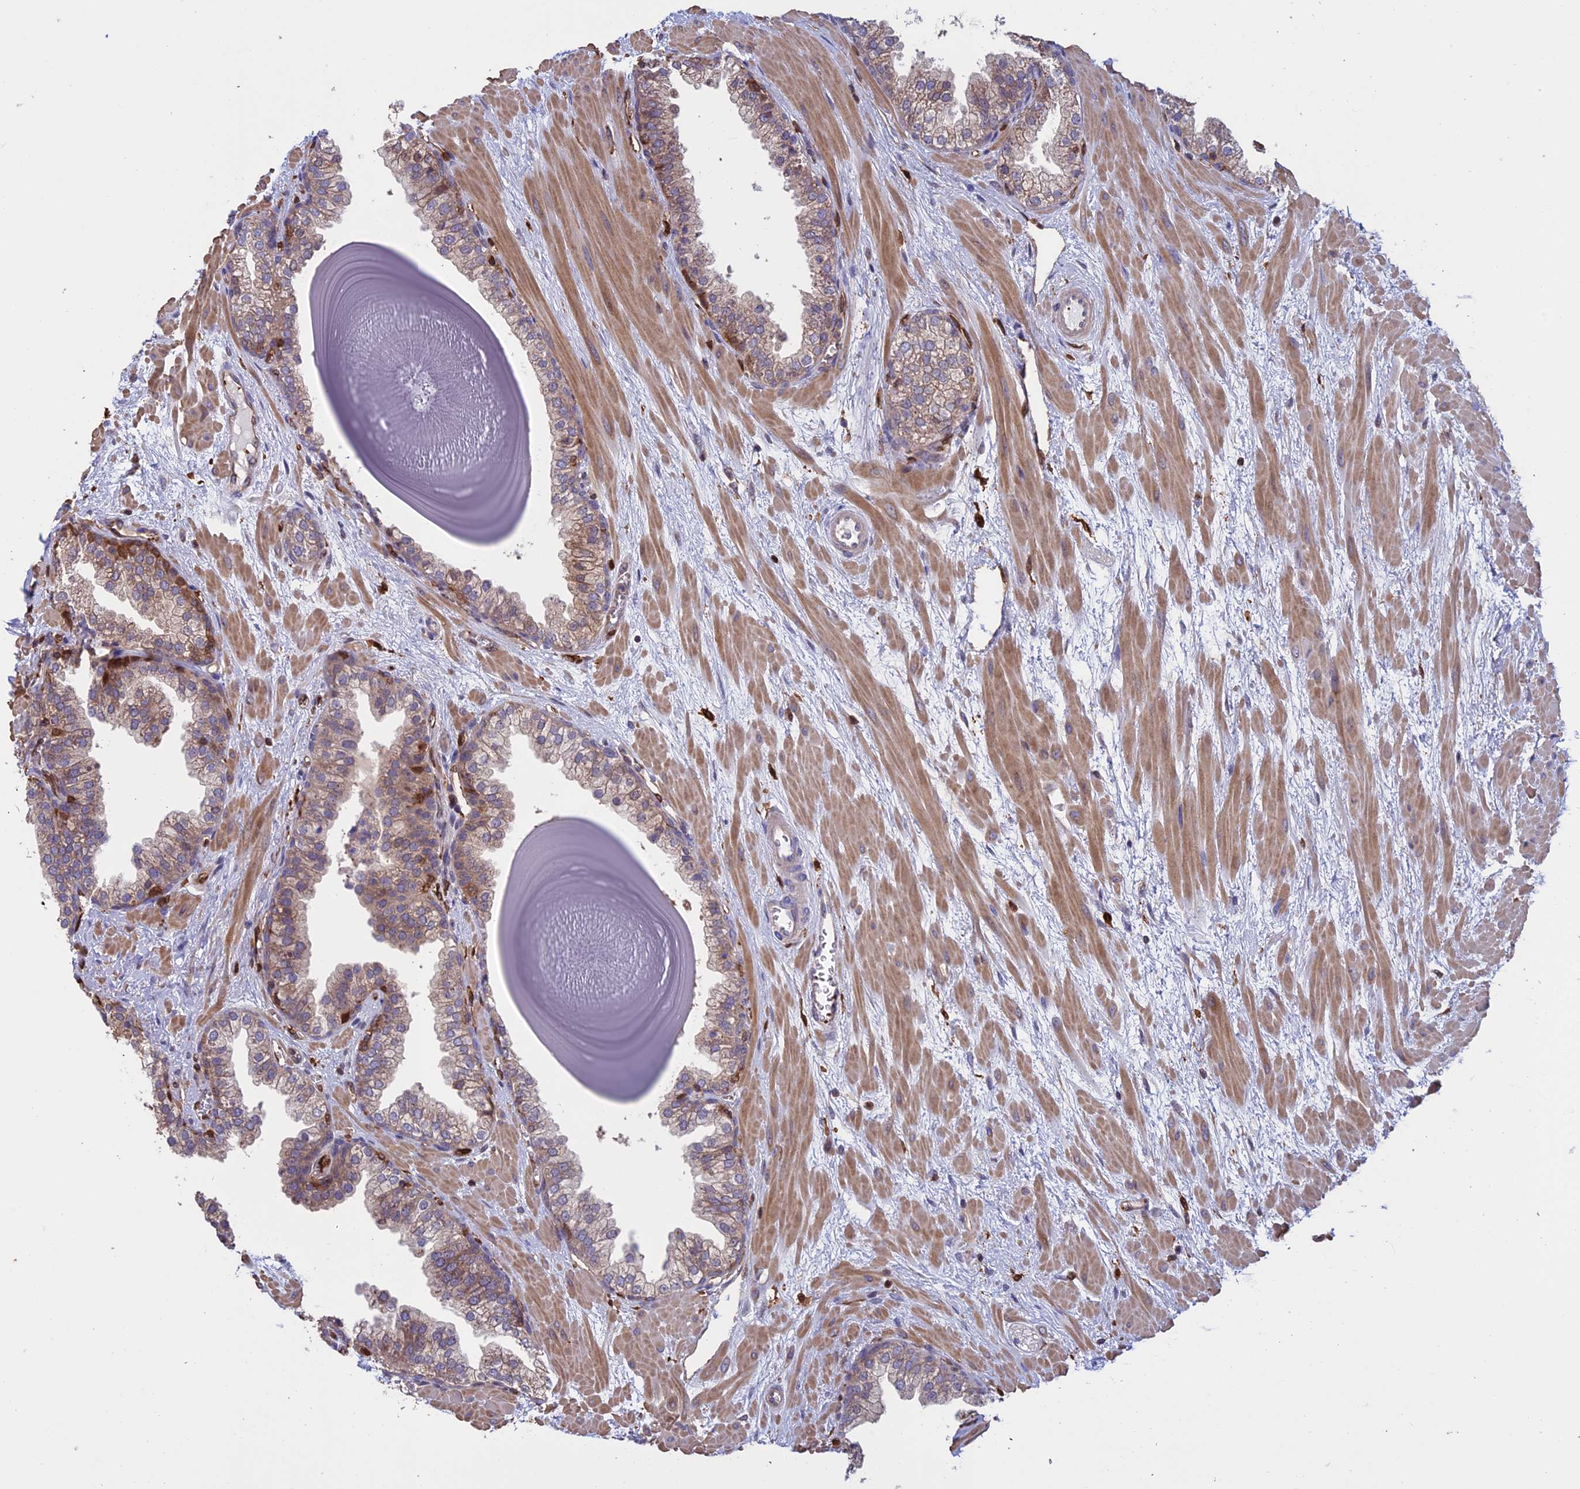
{"staining": {"intensity": "weak", "quantity": "25%-75%", "location": "cytoplasmic/membranous"}, "tissue": "prostate", "cell_type": "Glandular cells", "image_type": "normal", "snomed": [{"axis": "morphology", "description": "Normal tissue, NOS"}, {"axis": "topography", "description": "Prostate"}], "caption": "Human prostate stained for a protein (brown) shows weak cytoplasmic/membranous positive expression in approximately 25%-75% of glandular cells.", "gene": "ARHGAP18", "patient": {"sex": "male", "age": 48}}